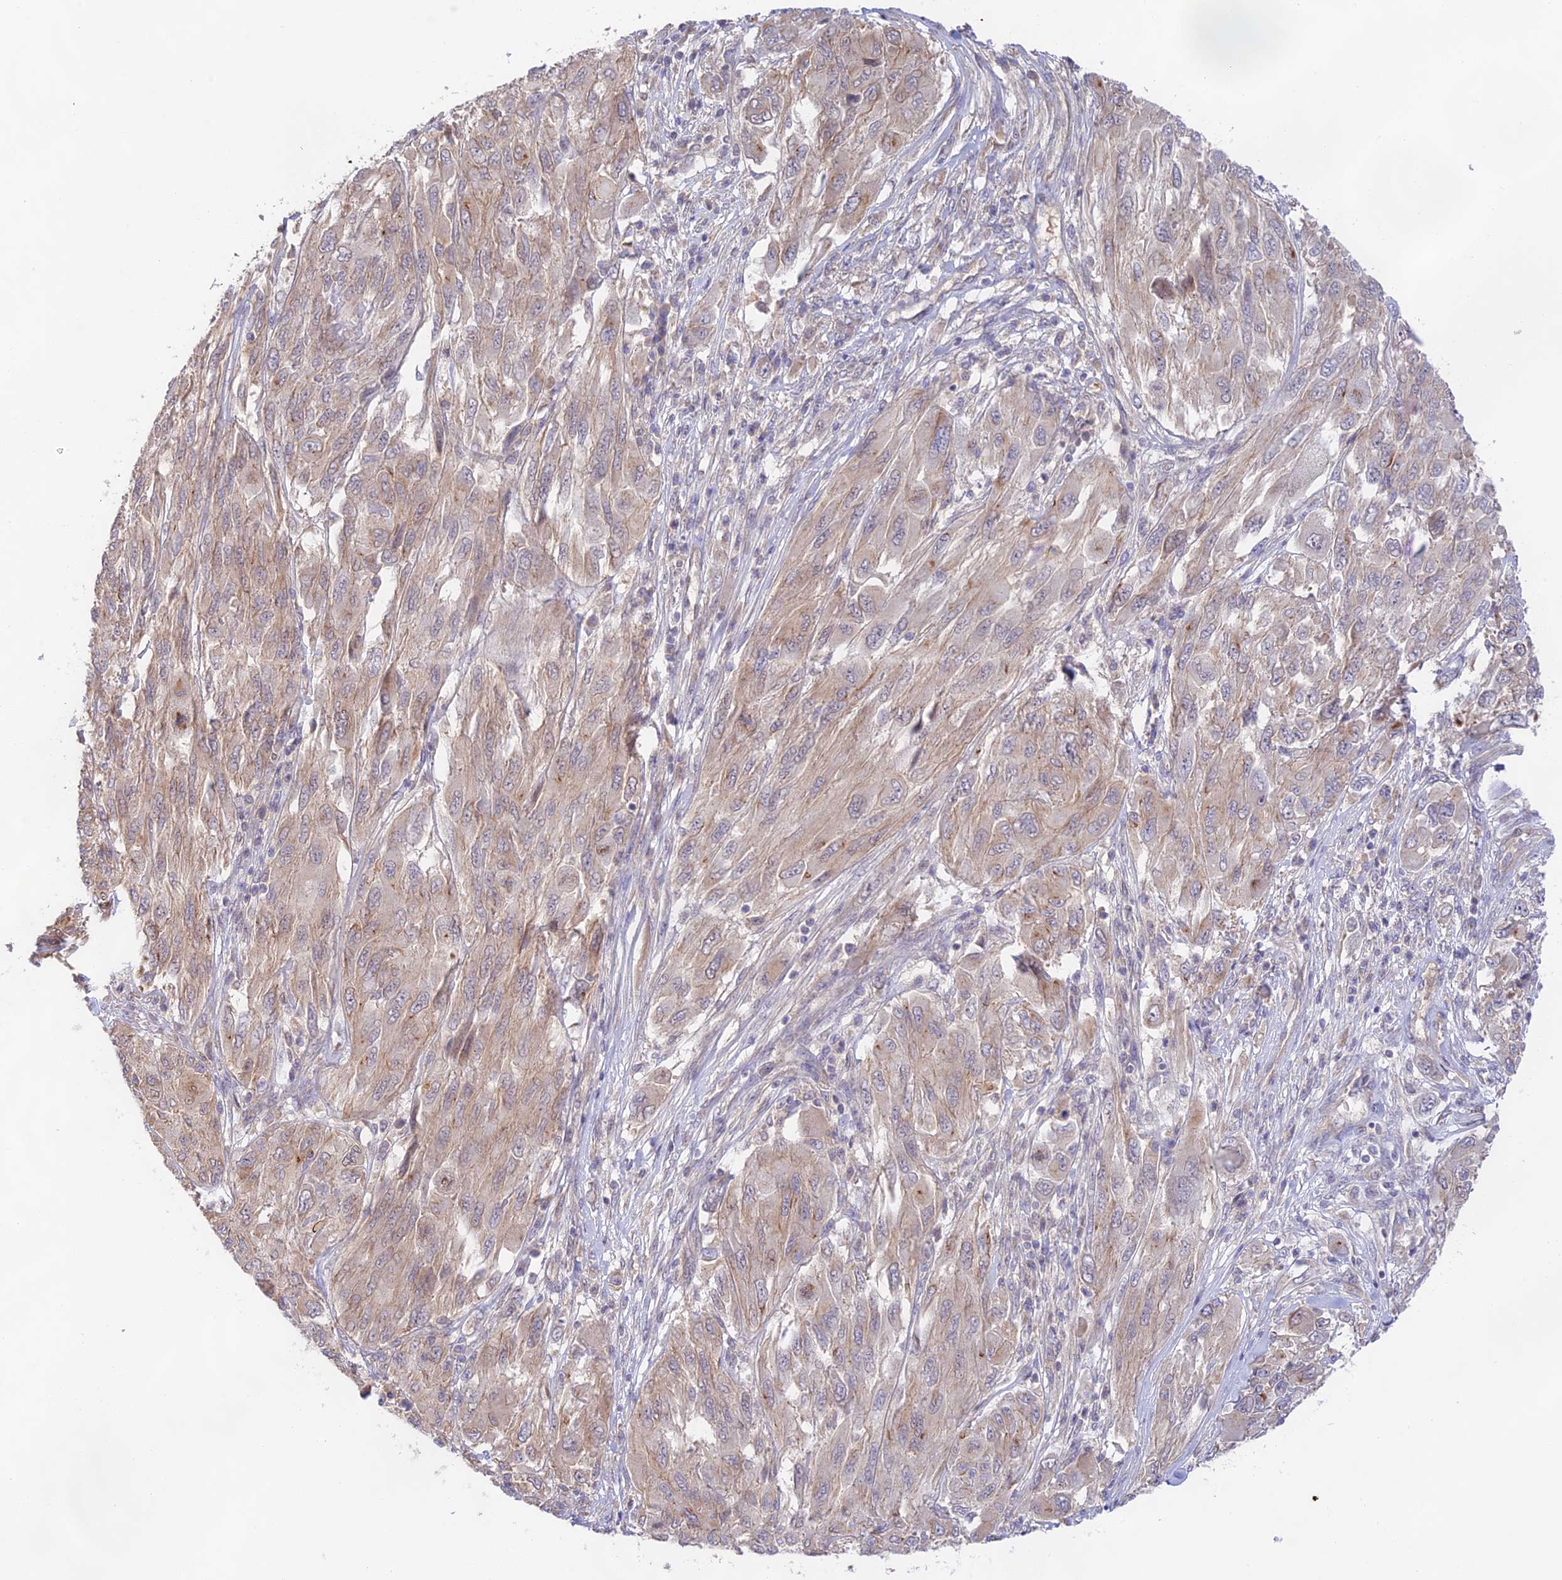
{"staining": {"intensity": "weak", "quantity": "25%-75%", "location": "cytoplasmic/membranous"}, "tissue": "melanoma", "cell_type": "Tumor cells", "image_type": "cancer", "snomed": [{"axis": "morphology", "description": "Malignant melanoma, NOS"}, {"axis": "topography", "description": "Skin"}], "caption": "Immunohistochemical staining of melanoma reveals low levels of weak cytoplasmic/membranous expression in about 25%-75% of tumor cells. The protein of interest is stained brown, and the nuclei are stained in blue (DAB (3,3'-diaminobenzidine) IHC with brightfield microscopy, high magnification).", "gene": "CAMSAP3", "patient": {"sex": "female", "age": 91}}